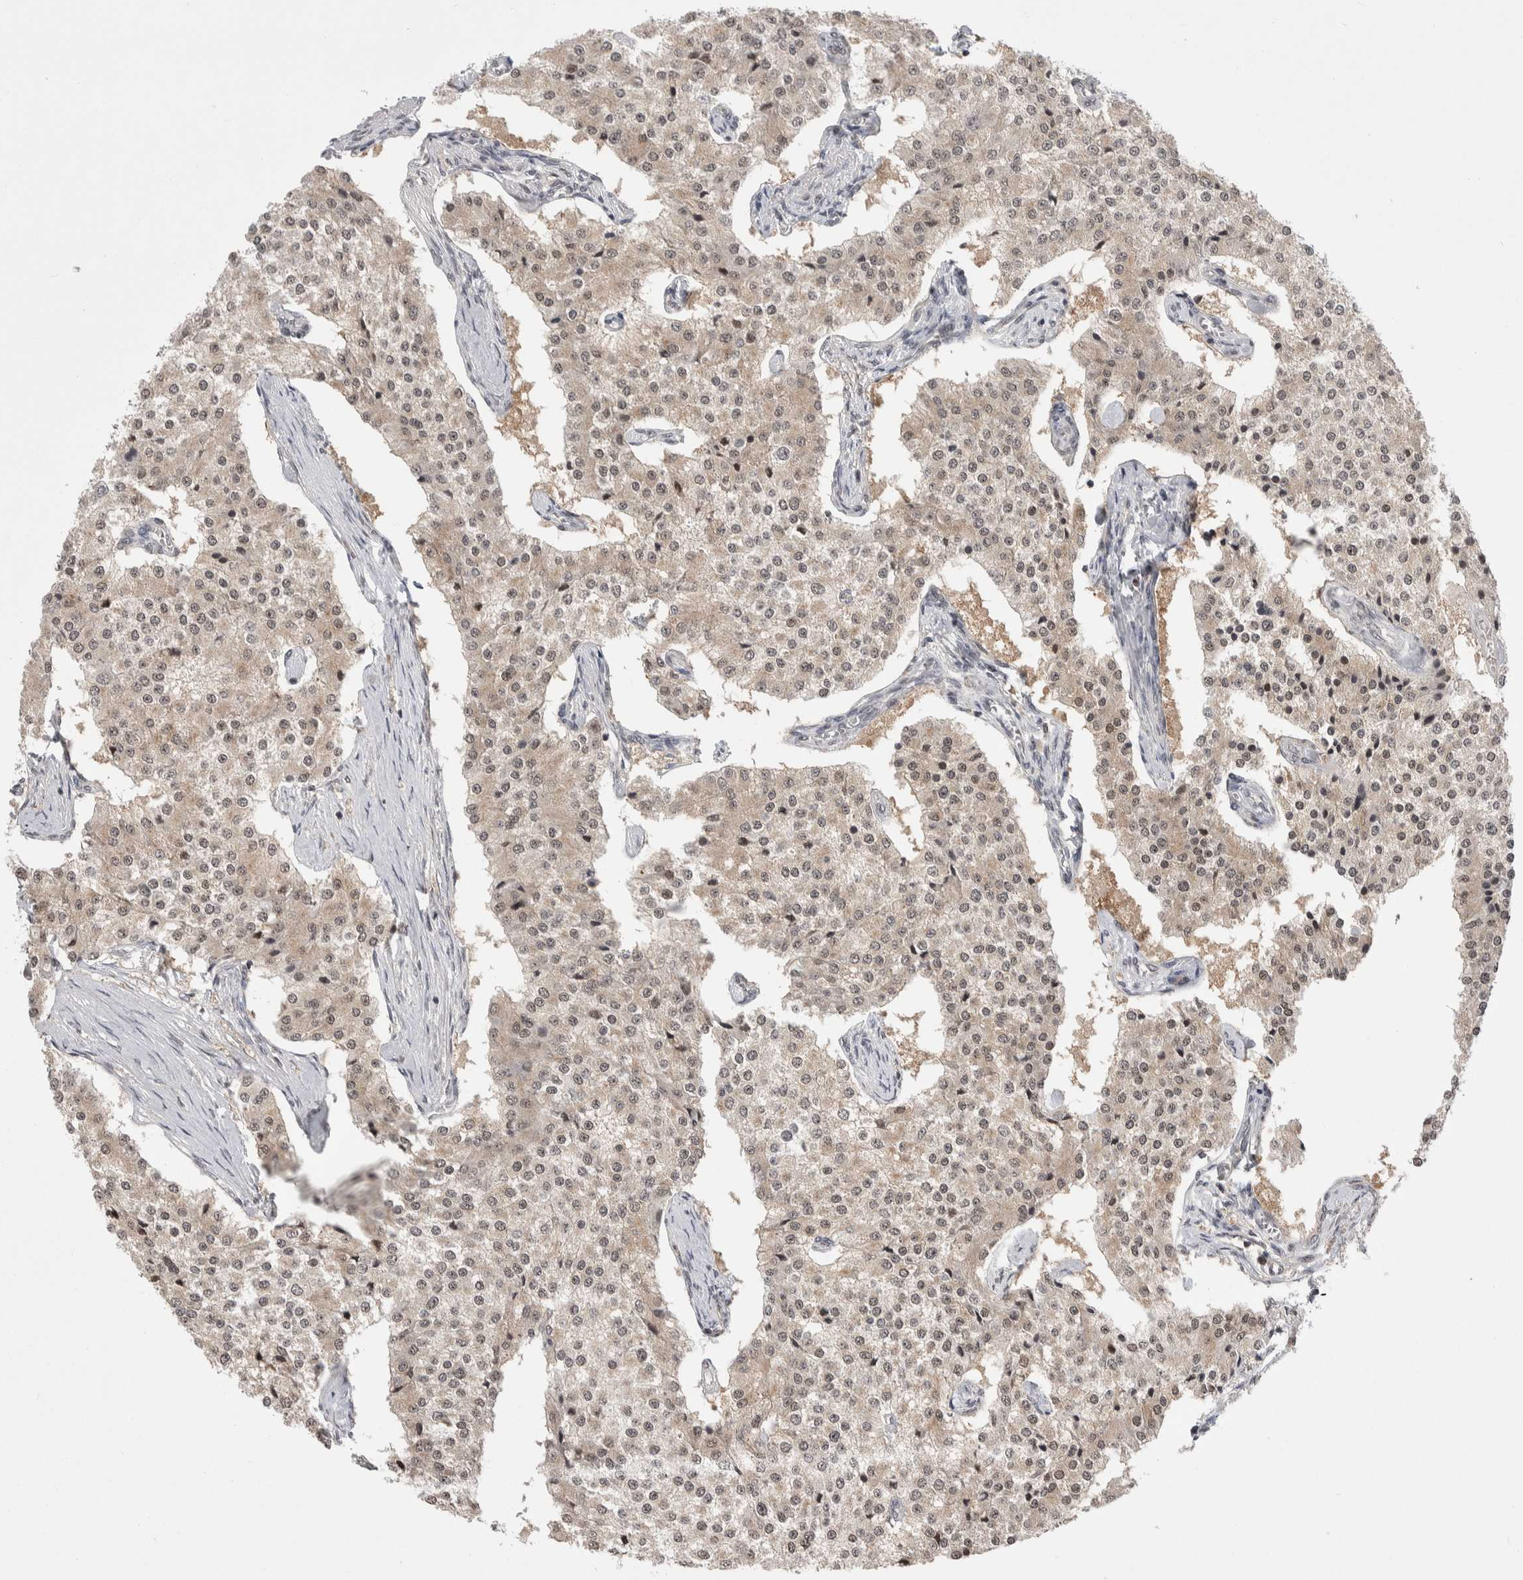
{"staining": {"intensity": "weak", "quantity": ">75%", "location": "cytoplasmic/membranous,nuclear"}, "tissue": "carcinoid", "cell_type": "Tumor cells", "image_type": "cancer", "snomed": [{"axis": "morphology", "description": "Carcinoid, malignant, NOS"}, {"axis": "topography", "description": "Colon"}], "caption": "A photomicrograph showing weak cytoplasmic/membranous and nuclear expression in approximately >75% of tumor cells in malignant carcinoid, as visualized by brown immunohistochemical staining.", "gene": "ZSCAN21", "patient": {"sex": "female", "age": 52}}